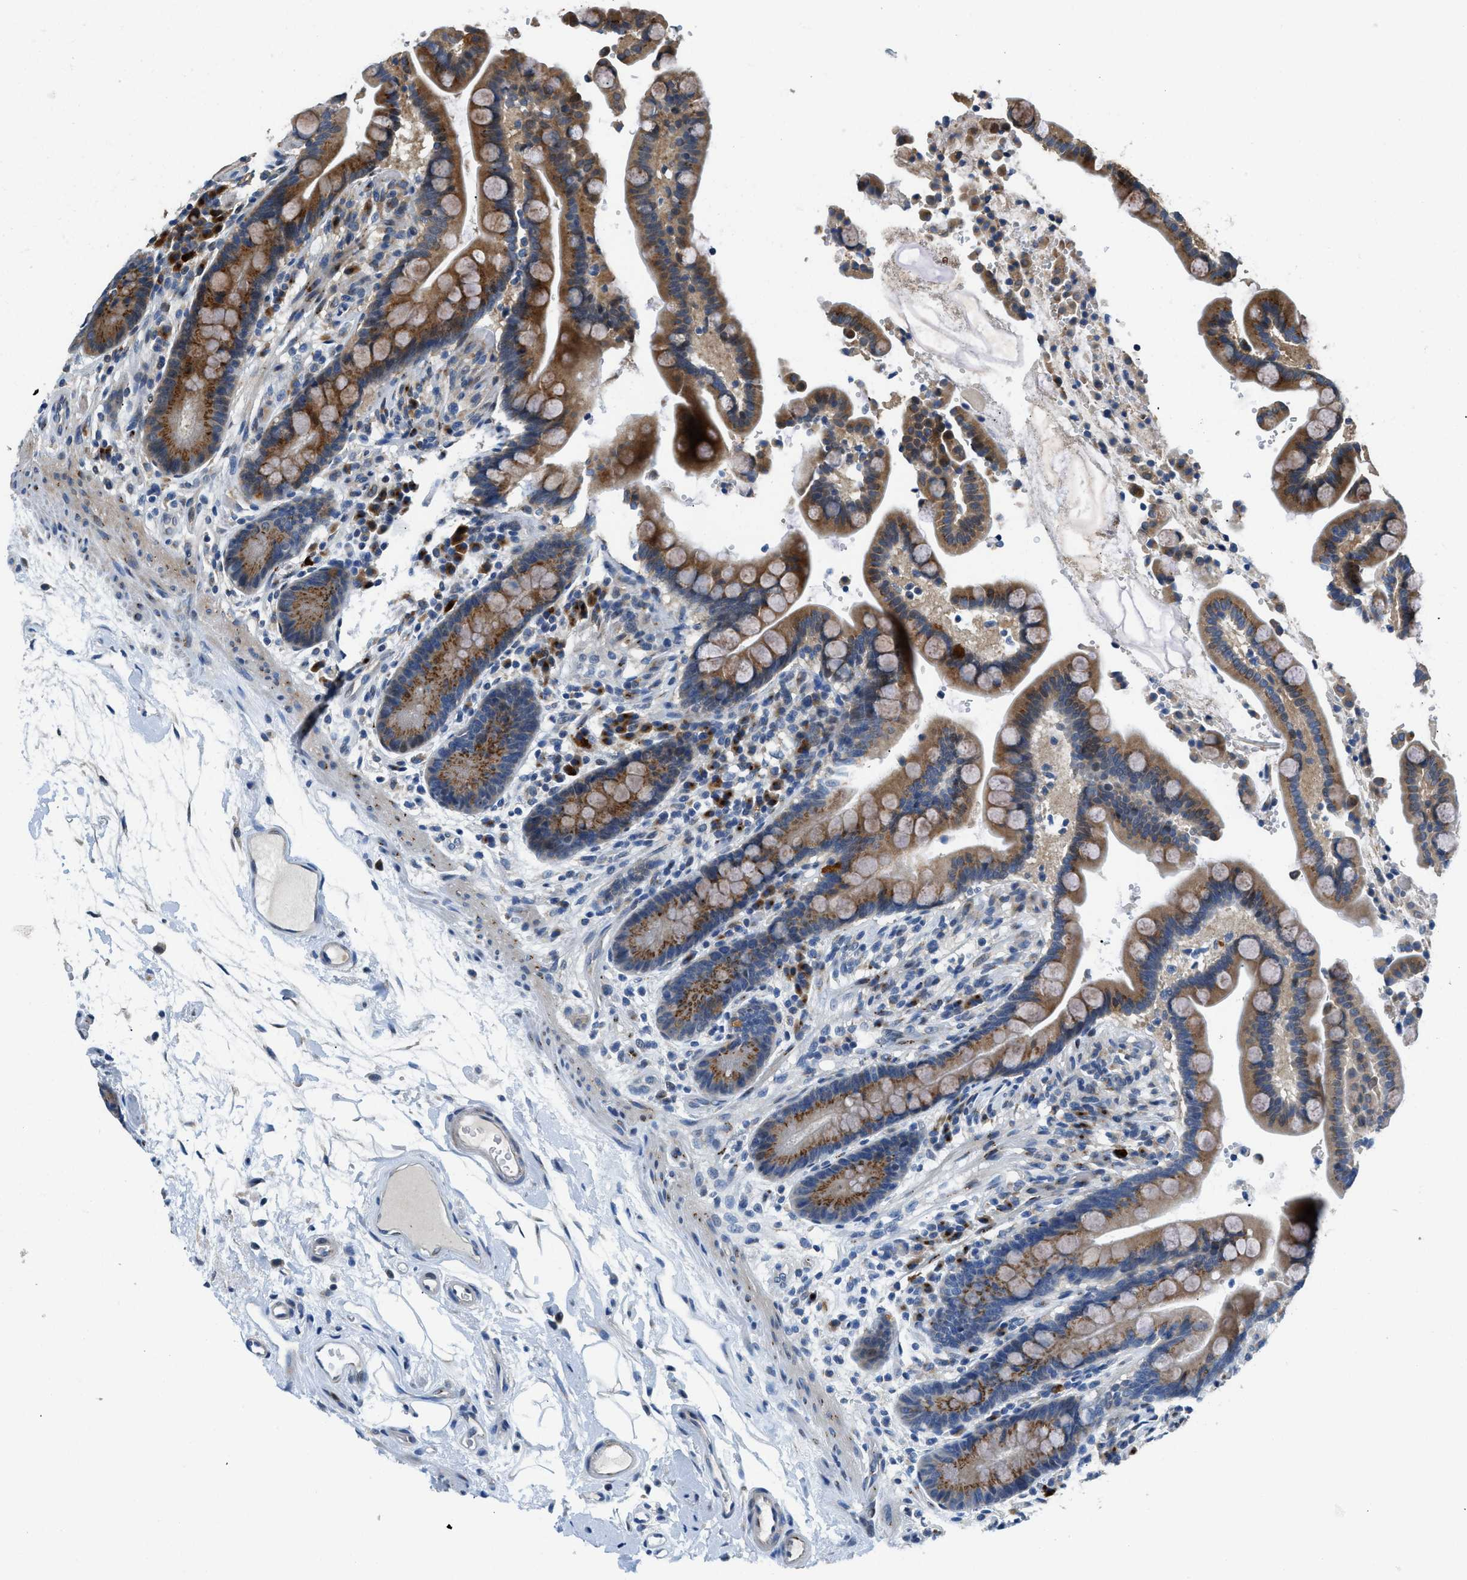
{"staining": {"intensity": "weak", "quantity": ">75%", "location": "cytoplasmic/membranous"}, "tissue": "colon", "cell_type": "Endothelial cells", "image_type": "normal", "snomed": [{"axis": "morphology", "description": "Normal tissue, NOS"}, {"axis": "topography", "description": "Colon"}], "caption": "IHC histopathology image of normal colon stained for a protein (brown), which shows low levels of weak cytoplasmic/membranous staining in approximately >75% of endothelial cells.", "gene": "FUT8", "patient": {"sex": "male", "age": 73}}